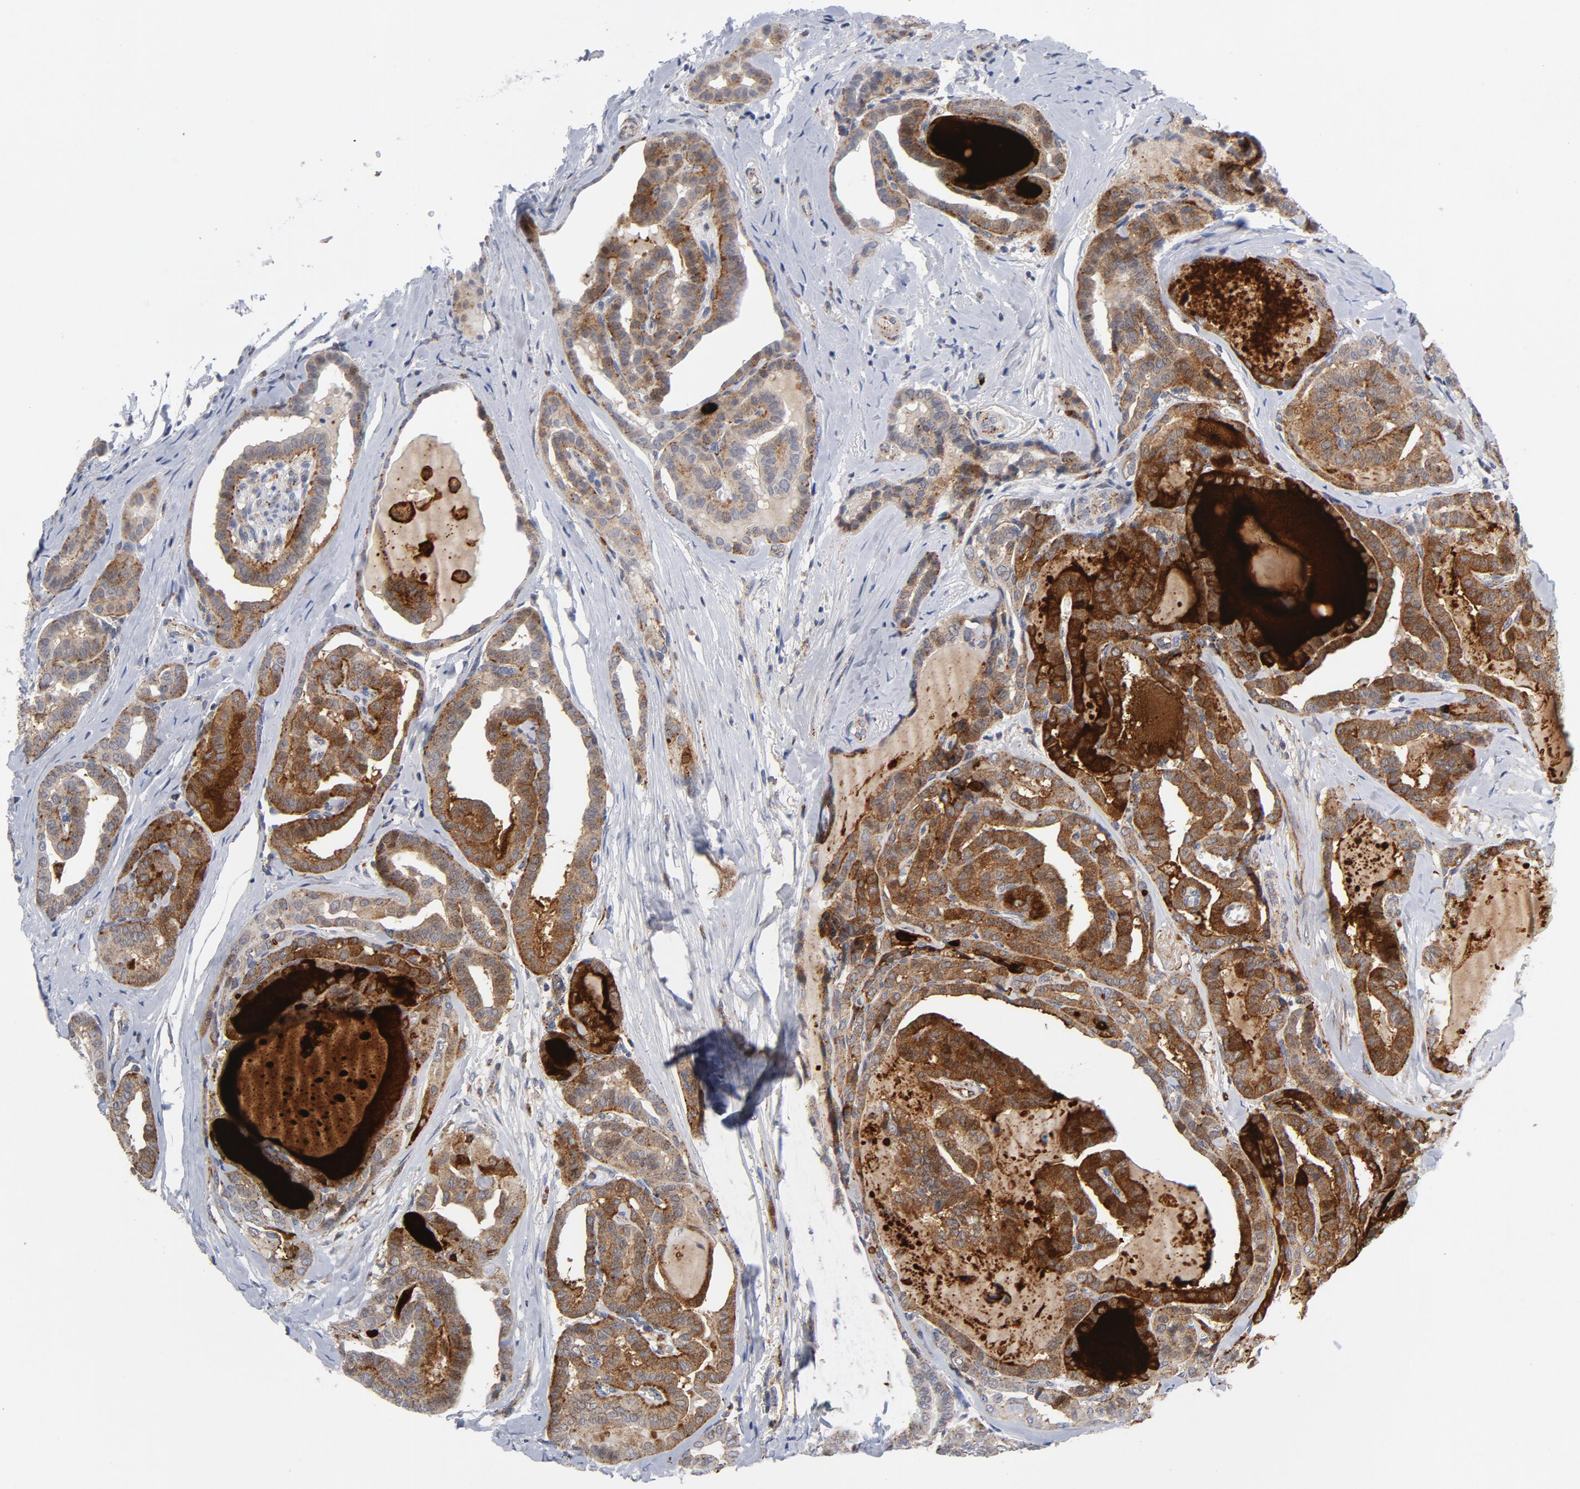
{"staining": {"intensity": "strong", "quantity": ">75%", "location": "cytoplasmic/membranous"}, "tissue": "thyroid cancer", "cell_type": "Tumor cells", "image_type": "cancer", "snomed": [{"axis": "morphology", "description": "Carcinoma, NOS"}, {"axis": "topography", "description": "Thyroid gland"}], "caption": "Immunohistochemistry (DAB) staining of human carcinoma (thyroid) shows strong cytoplasmic/membranous protein expression in about >75% of tumor cells.", "gene": "AKT2", "patient": {"sex": "female", "age": 91}}